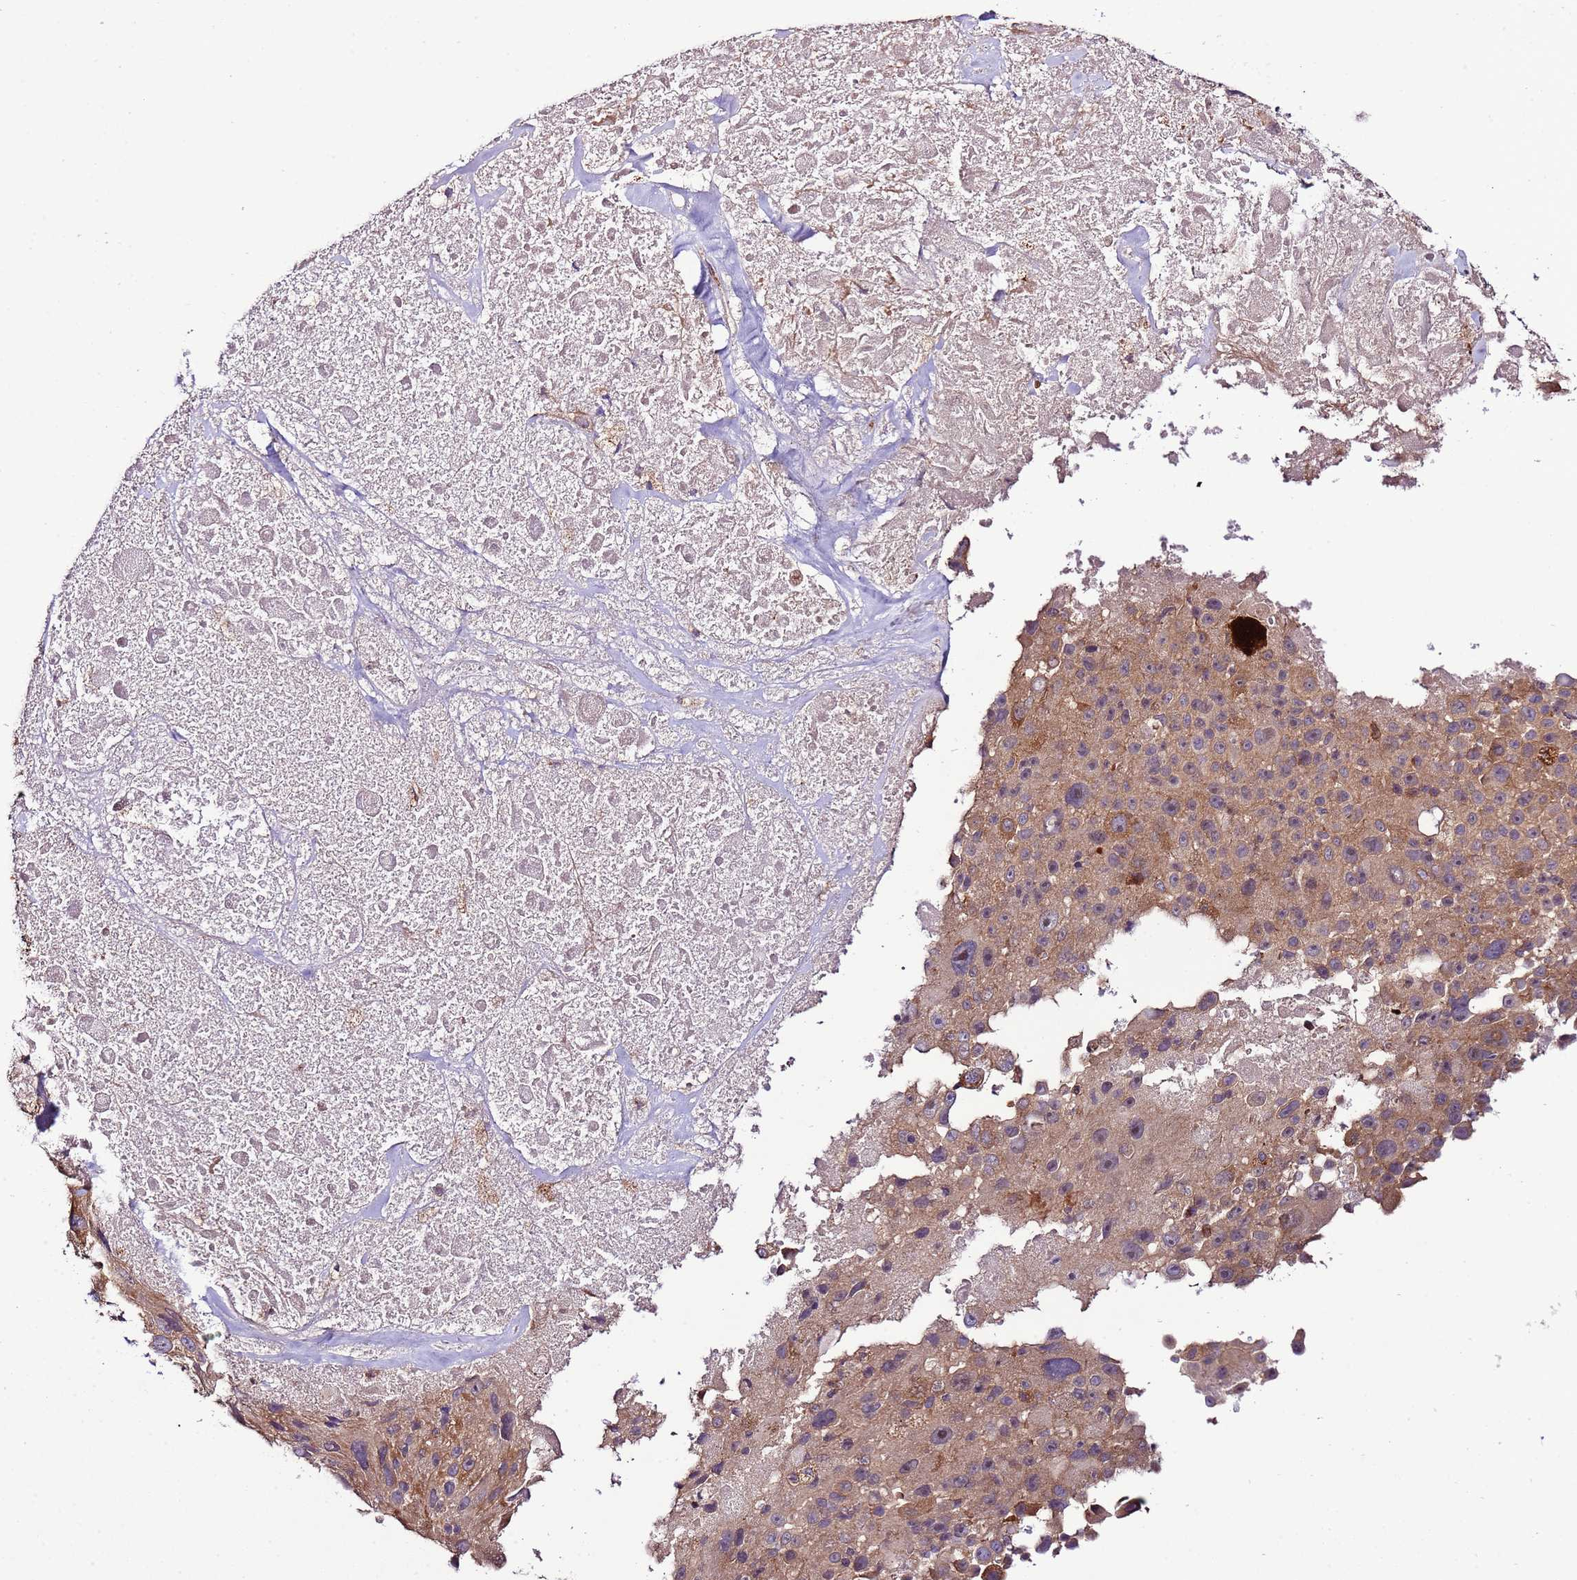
{"staining": {"intensity": "weak", "quantity": ">75%", "location": "cytoplasmic/membranous"}, "tissue": "melanoma", "cell_type": "Tumor cells", "image_type": "cancer", "snomed": [{"axis": "morphology", "description": "Malignant melanoma, Metastatic site"}, {"axis": "topography", "description": "Lymph node"}], "caption": "IHC (DAB (3,3'-diaminobenzidine)) staining of malignant melanoma (metastatic site) shows weak cytoplasmic/membranous protein staining in about >75% of tumor cells.", "gene": "ZNF624", "patient": {"sex": "male", "age": 62}}